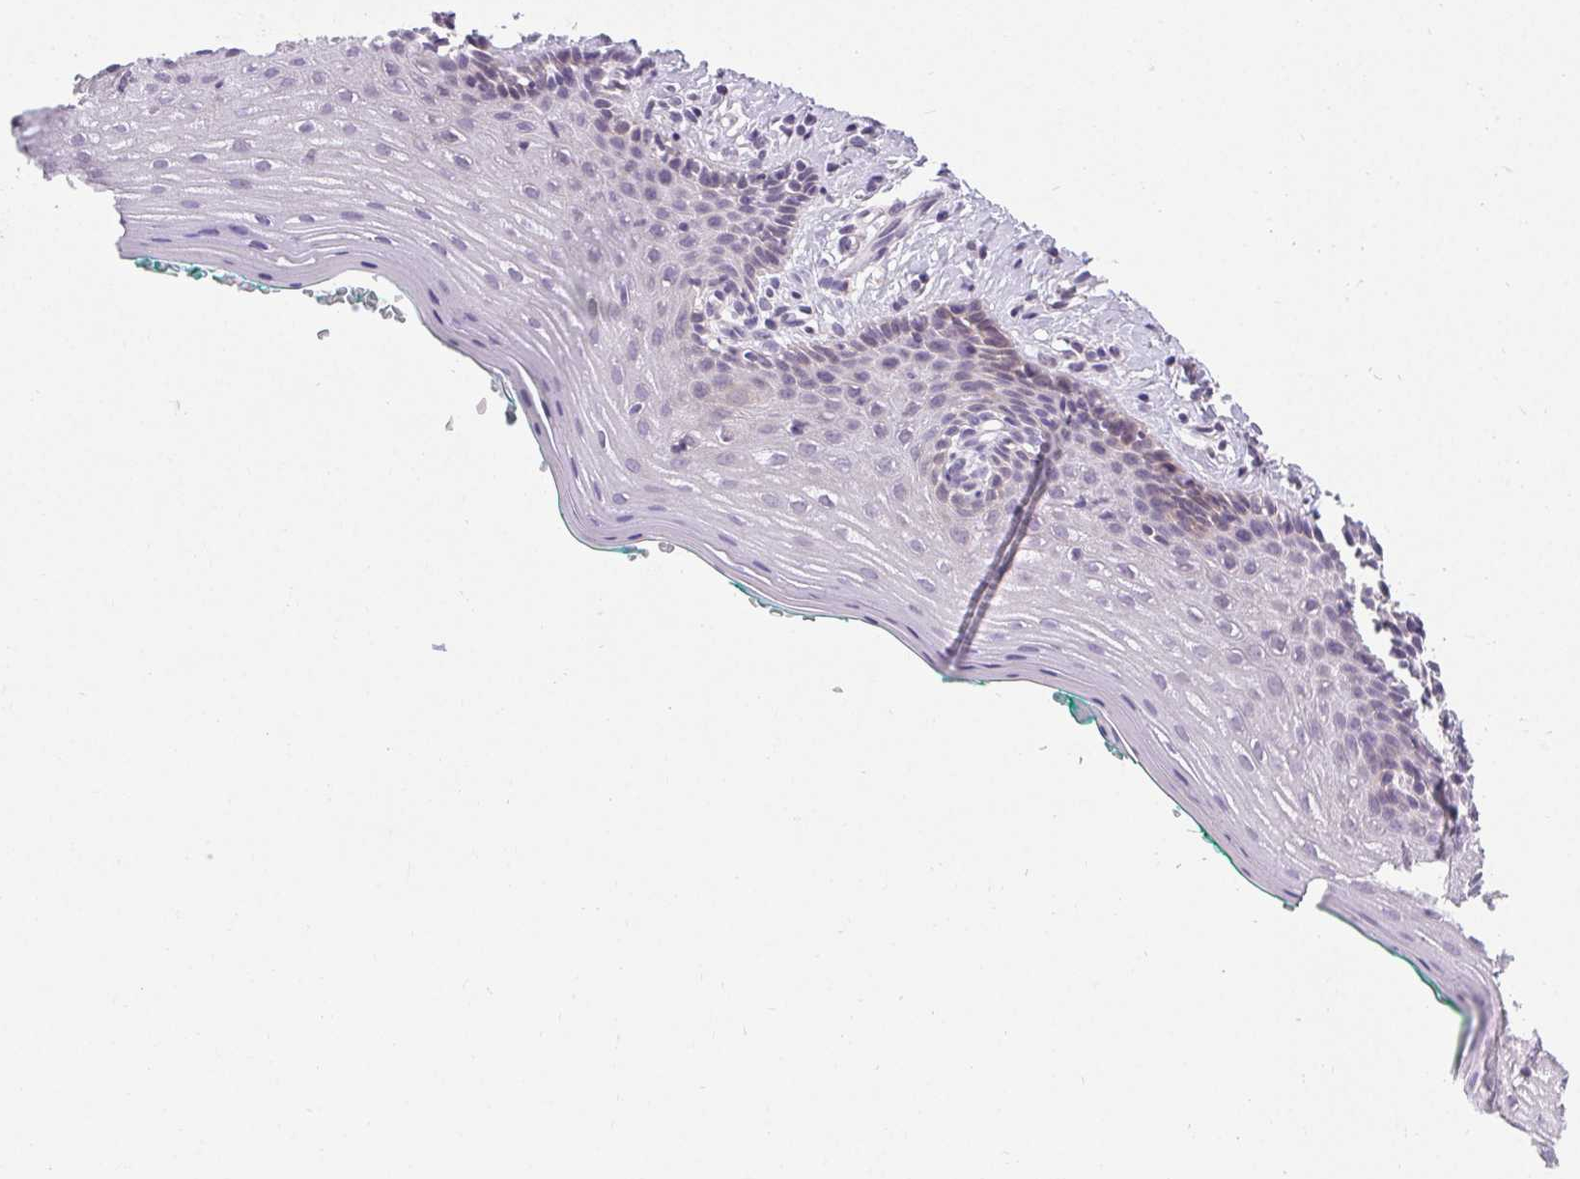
{"staining": {"intensity": "negative", "quantity": "none", "location": "none"}, "tissue": "vagina", "cell_type": "Squamous epithelial cells", "image_type": "normal", "snomed": [{"axis": "morphology", "description": "Normal tissue, NOS"}, {"axis": "topography", "description": "Vagina"}], "caption": "DAB (3,3'-diaminobenzidine) immunohistochemical staining of benign human vagina demonstrates no significant positivity in squamous epithelial cells.", "gene": "TMEM52B", "patient": {"sex": "female", "age": 42}}